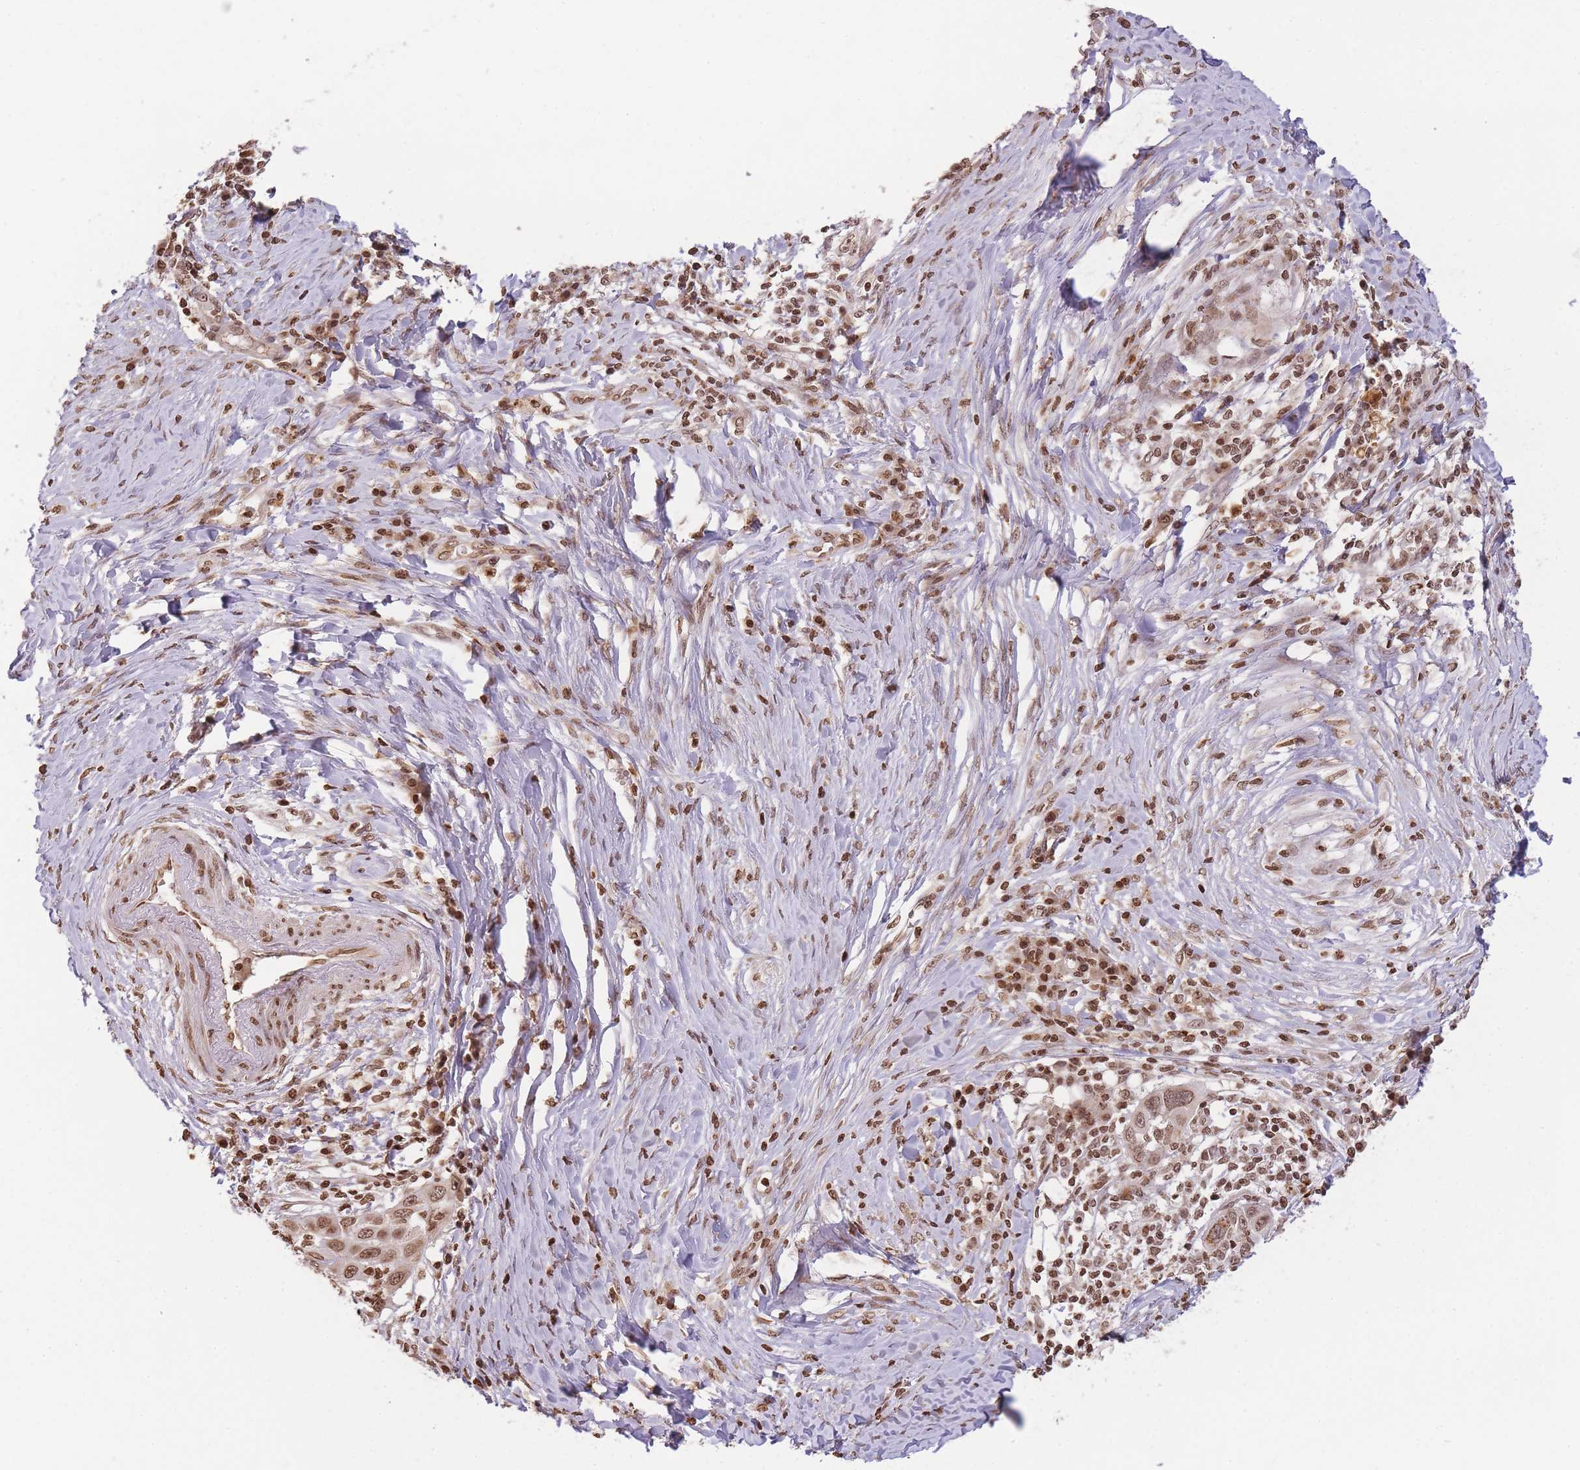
{"staining": {"intensity": "moderate", "quantity": ">75%", "location": "nuclear"}, "tissue": "skin cancer", "cell_type": "Tumor cells", "image_type": "cancer", "snomed": [{"axis": "morphology", "description": "Squamous cell carcinoma, NOS"}, {"axis": "topography", "description": "Skin"}], "caption": "Human skin squamous cell carcinoma stained for a protein (brown) reveals moderate nuclear positive expression in approximately >75% of tumor cells.", "gene": "WWTR1", "patient": {"sex": "female", "age": 44}}